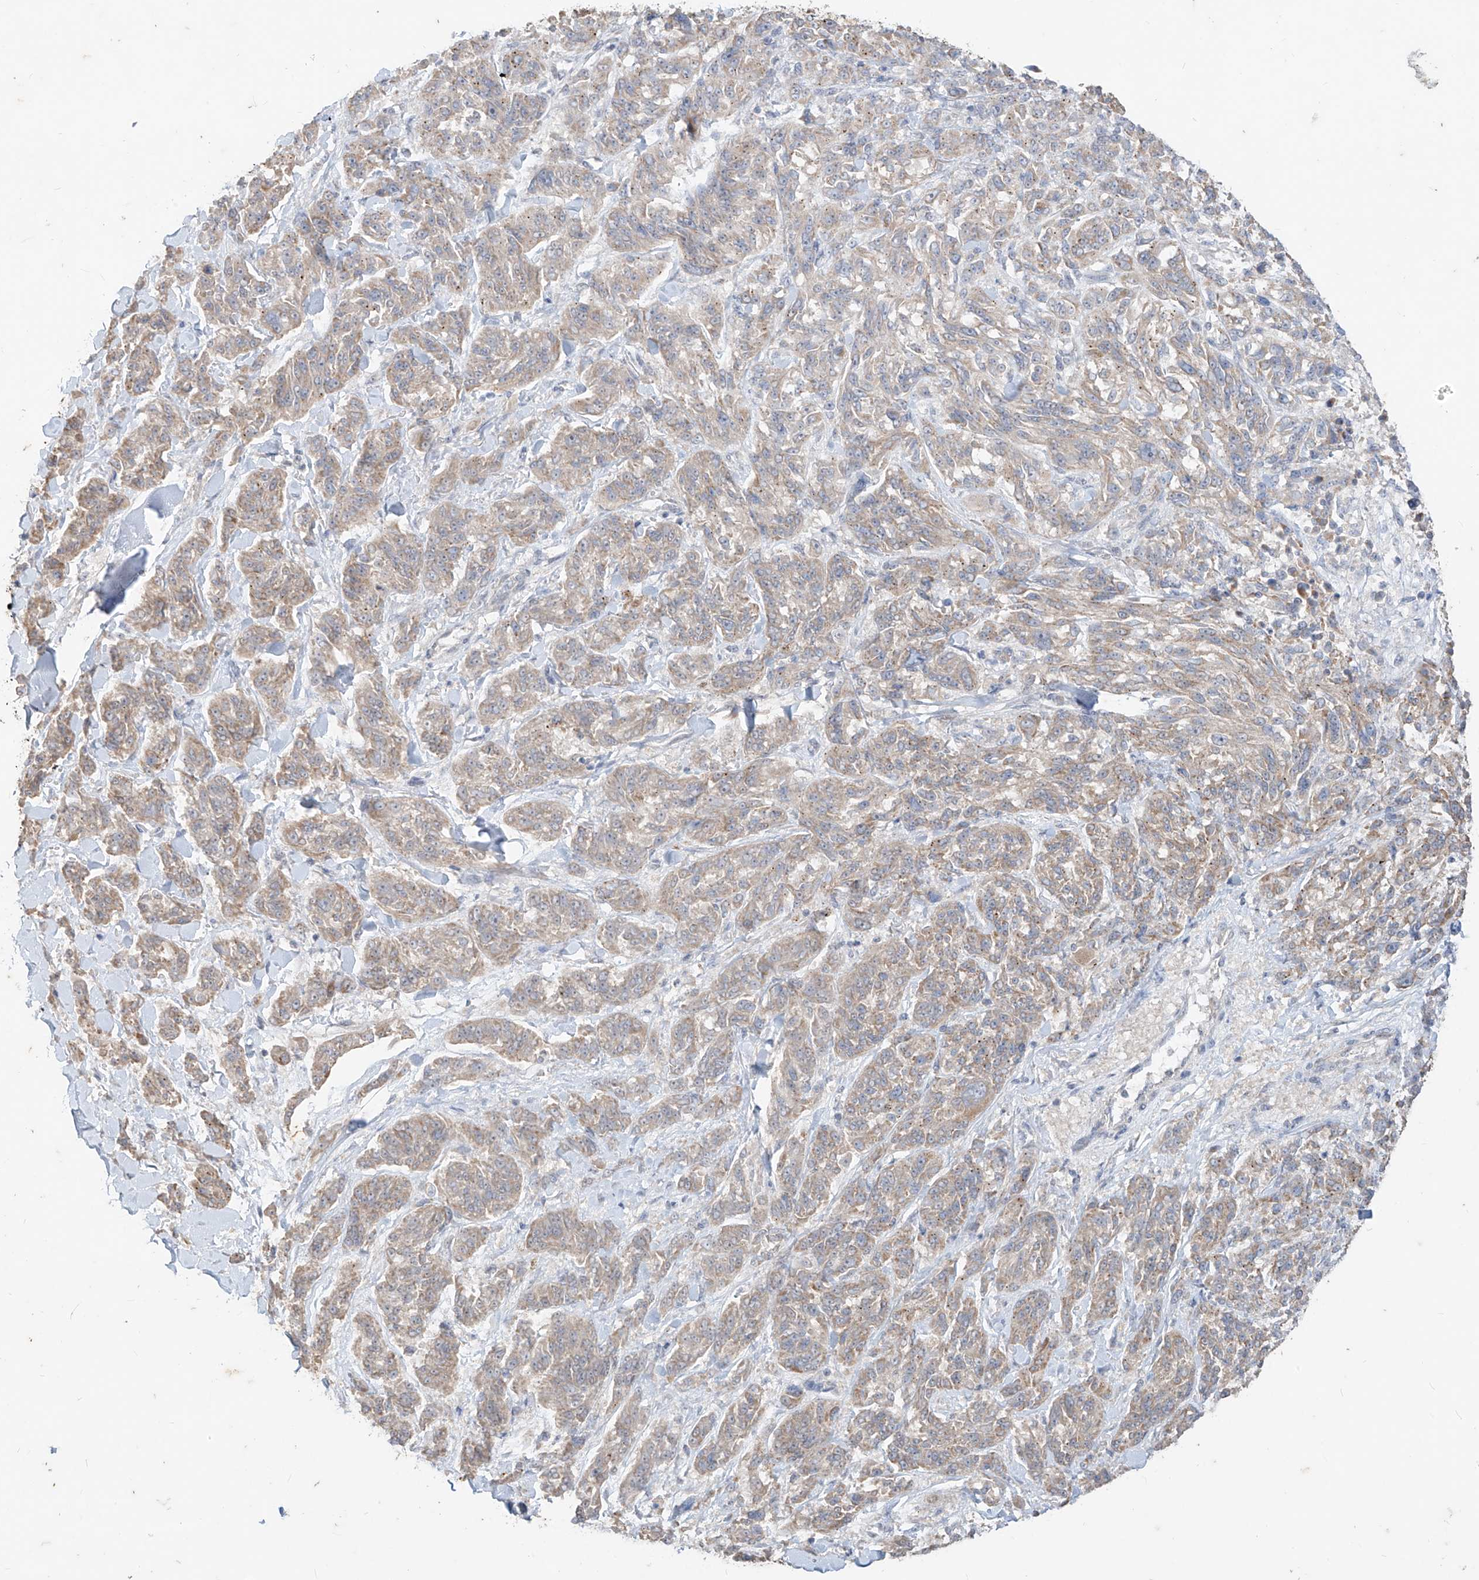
{"staining": {"intensity": "weak", "quantity": ">75%", "location": "cytoplasmic/membranous"}, "tissue": "melanoma", "cell_type": "Tumor cells", "image_type": "cancer", "snomed": [{"axis": "morphology", "description": "Malignant melanoma, NOS"}, {"axis": "topography", "description": "Skin"}], "caption": "Protein staining demonstrates weak cytoplasmic/membranous positivity in approximately >75% of tumor cells in malignant melanoma. The staining is performed using DAB (3,3'-diaminobenzidine) brown chromogen to label protein expression. The nuclei are counter-stained blue using hematoxylin.", "gene": "MTUS2", "patient": {"sex": "male", "age": 53}}